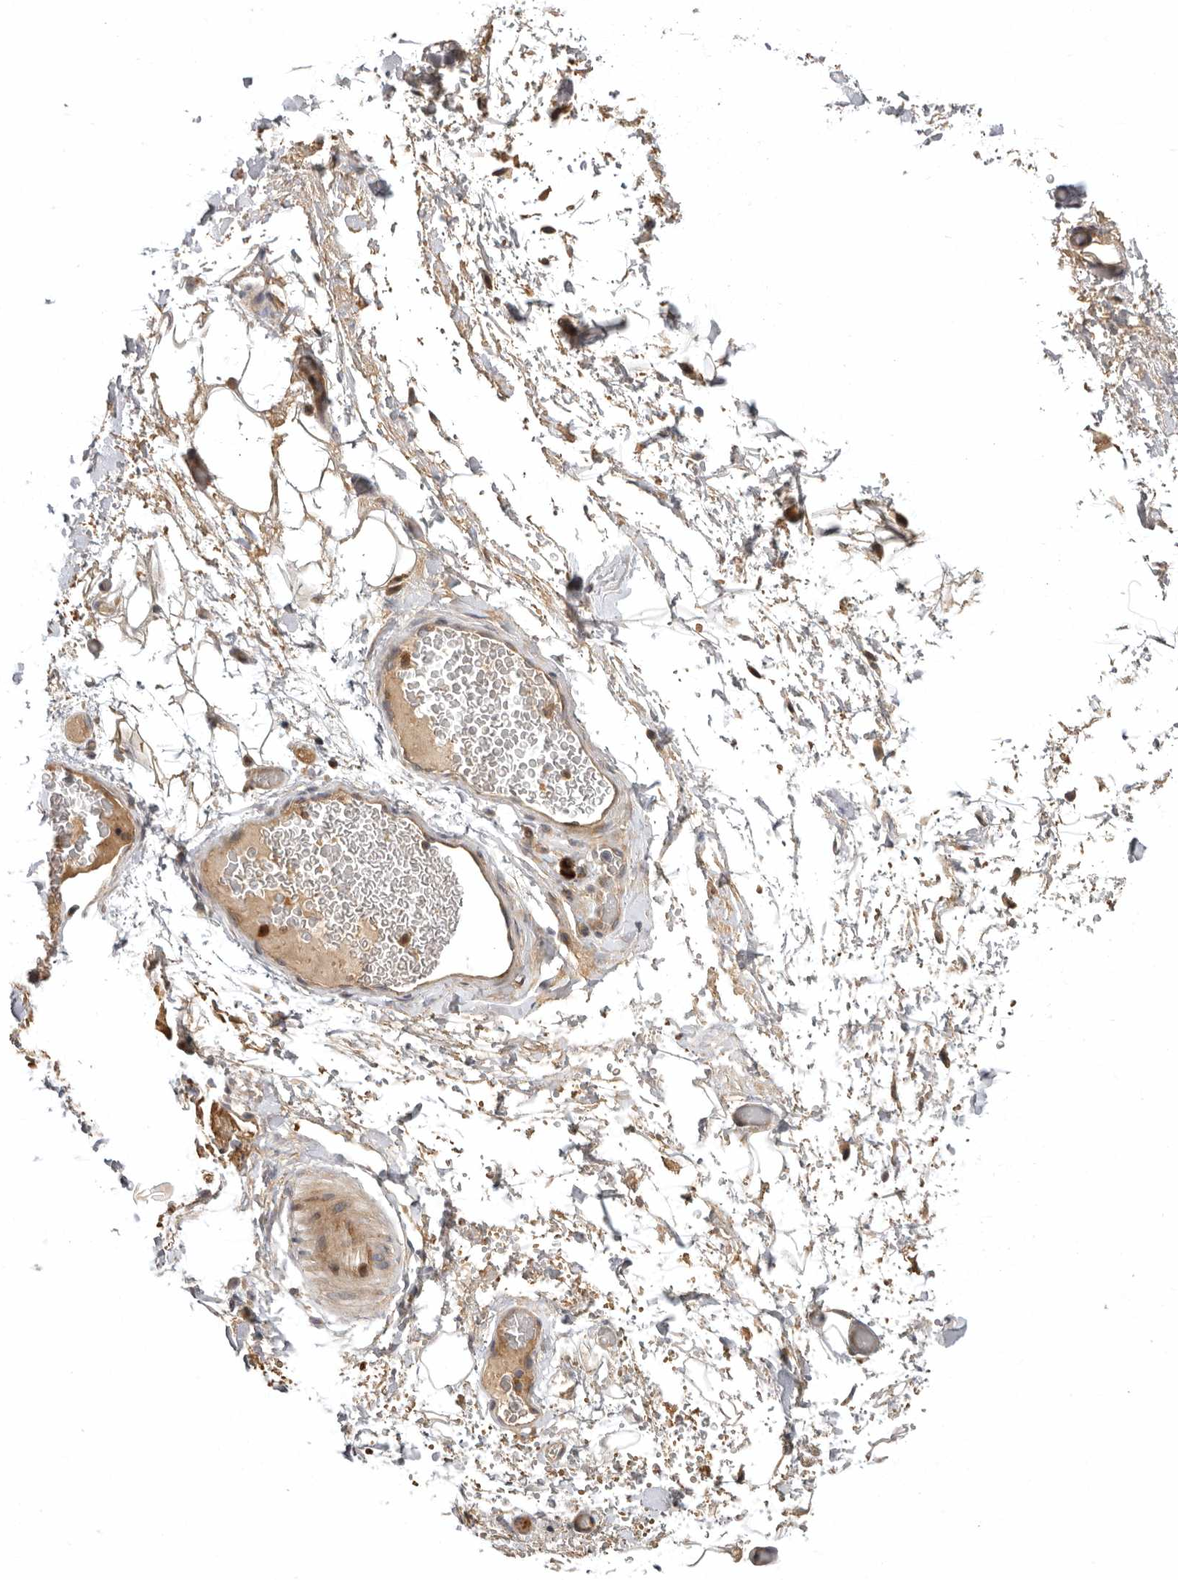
{"staining": {"intensity": "weak", "quantity": ">75%", "location": "cytoplasmic/membranous"}, "tissue": "adipose tissue", "cell_type": "Adipocytes", "image_type": "normal", "snomed": [{"axis": "morphology", "description": "Normal tissue, NOS"}, {"axis": "morphology", "description": "Adenocarcinoma, NOS"}, {"axis": "topography", "description": "Esophagus"}], "caption": "A brown stain shows weak cytoplasmic/membranous positivity of a protein in adipocytes of unremarkable adipose tissue.", "gene": "KIF2B", "patient": {"sex": "male", "age": 62}}